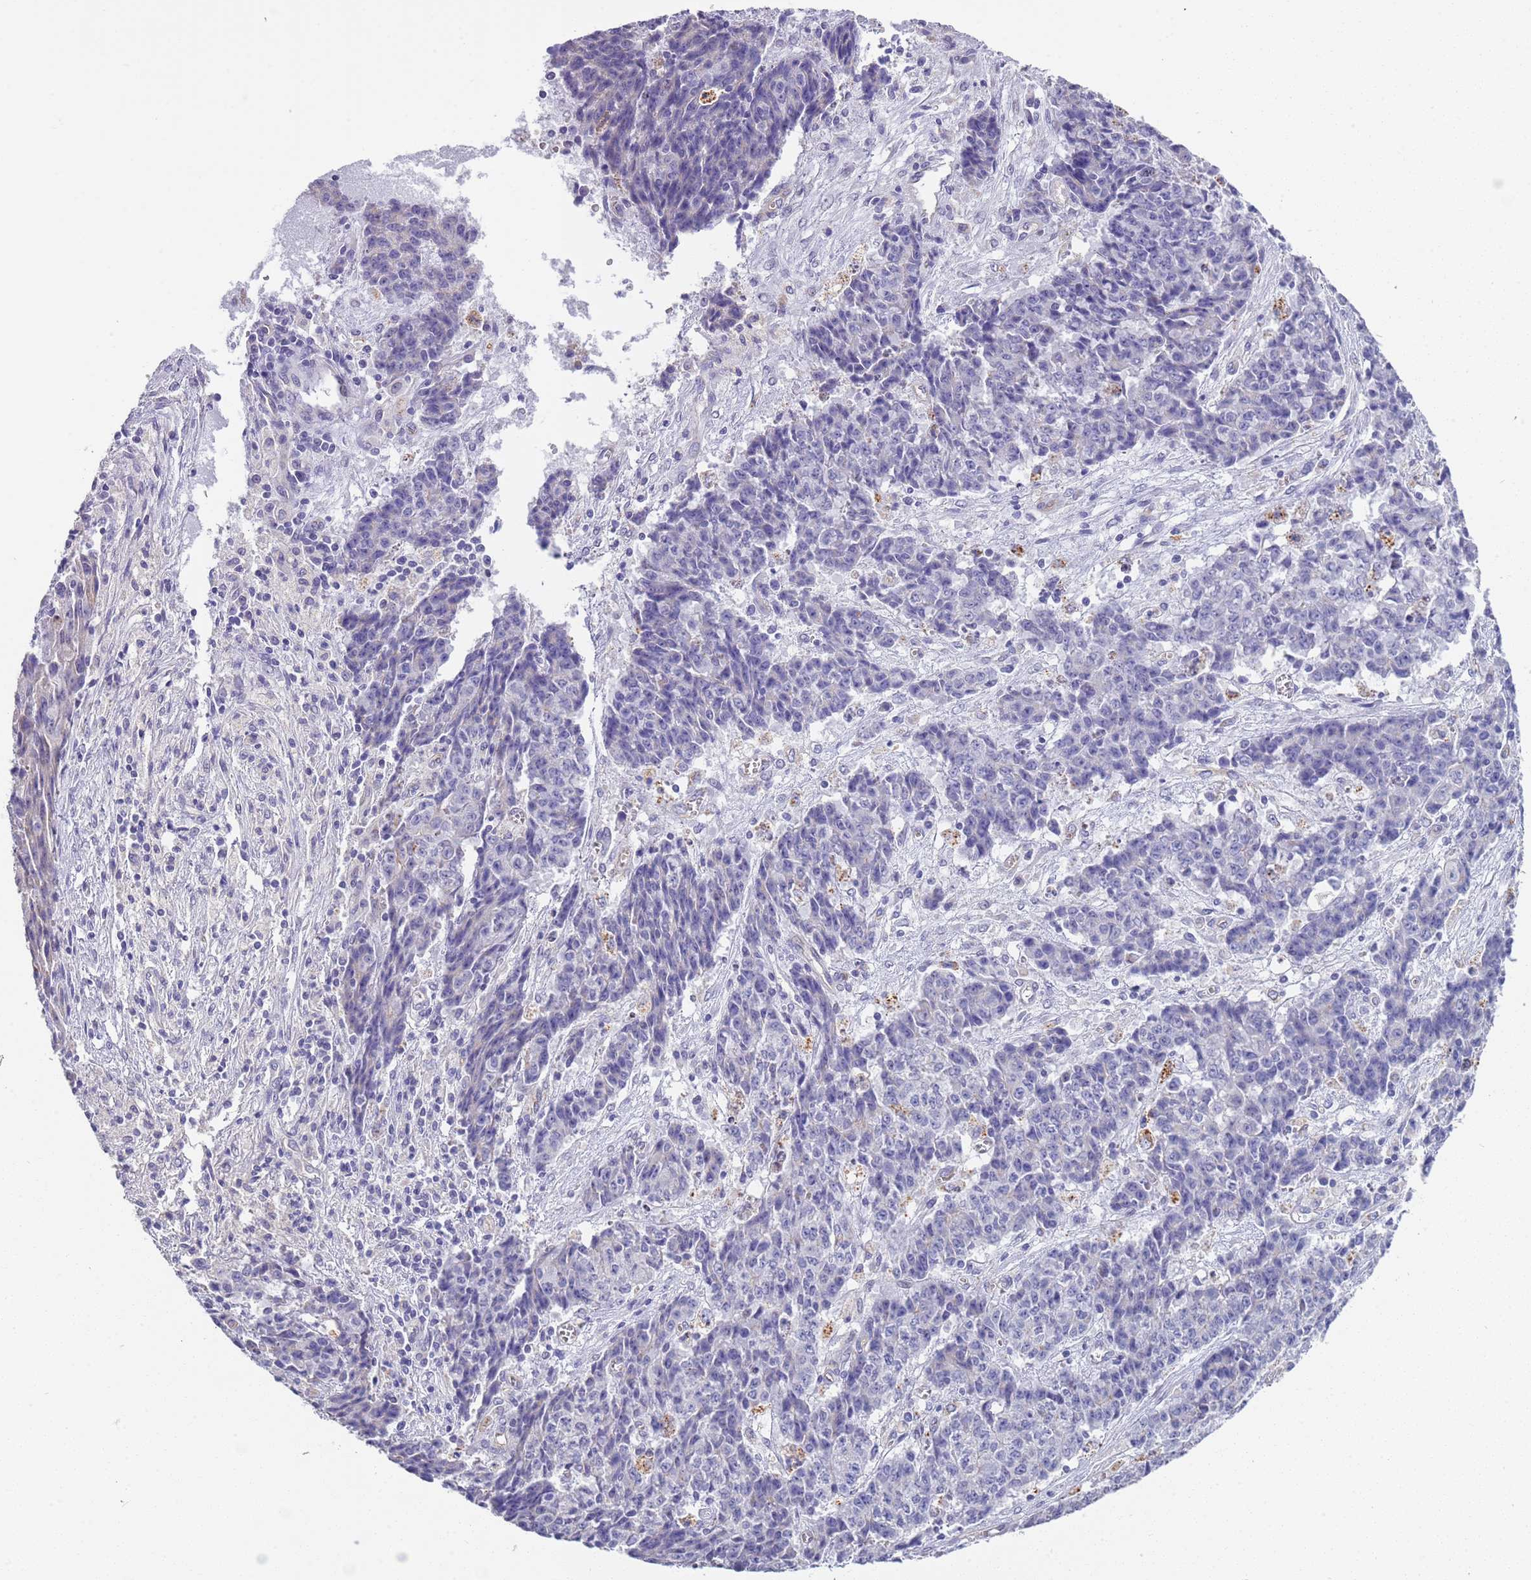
{"staining": {"intensity": "negative", "quantity": "none", "location": "none"}, "tissue": "ovarian cancer", "cell_type": "Tumor cells", "image_type": "cancer", "snomed": [{"axis": "morphology", "description": "Carcinoma, endometroid"}, {"axis": "topography", "description": "Ovary"}], "caption": "IHC photomicrograph of neoplastic tissue: human ovarian endometroid carcinoma stained with DAB (3,3'-diaminobenzidine) demonstrates no significant protein positivity in tumor cells.", "gene": "BRMS1L", "patient": {"sex": "female", "age": 42}}